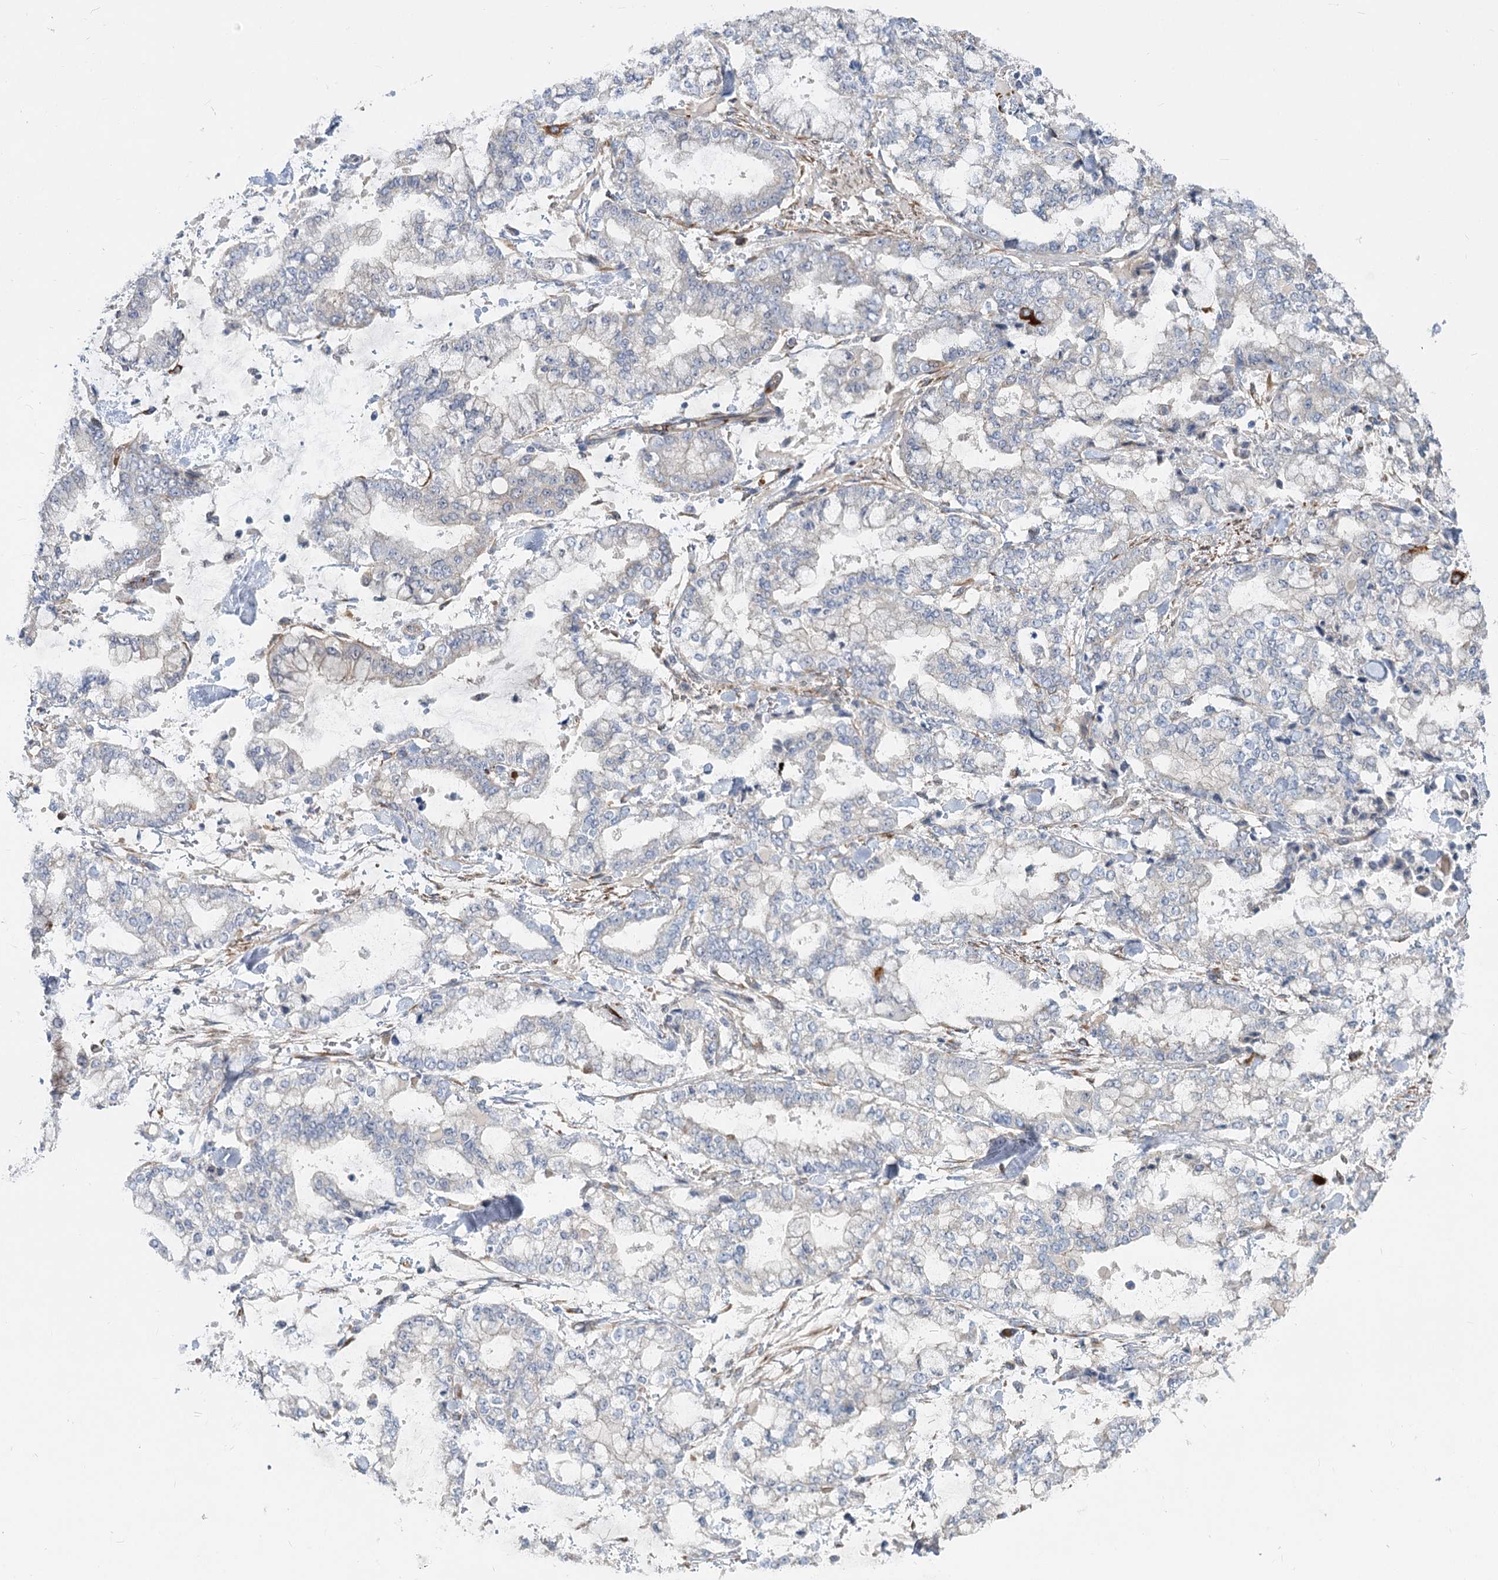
{"staining": {"intensity": "negative", "quantity": "none", "location": "none"}, "tissue": "stomach cancer", "cell_type": "Tumor cells", "image_type": "cancer", "snomed": [{"axis": "morphology", "description": "Normal tissue, NOS"}, {"axis": "morphology", "description": "Adenocarcinoma, NOS"}, {"axis": "topography", "description": "Stomach, upper"}, {"axis": "topography", "description": "Stomach"}], "caption": "Immunohistochemistry (IHC) of human stomach cancer reveals no staining in tumor cells.", "gene": "CIB4", "patient": {"sex": "male", "age": 76}}